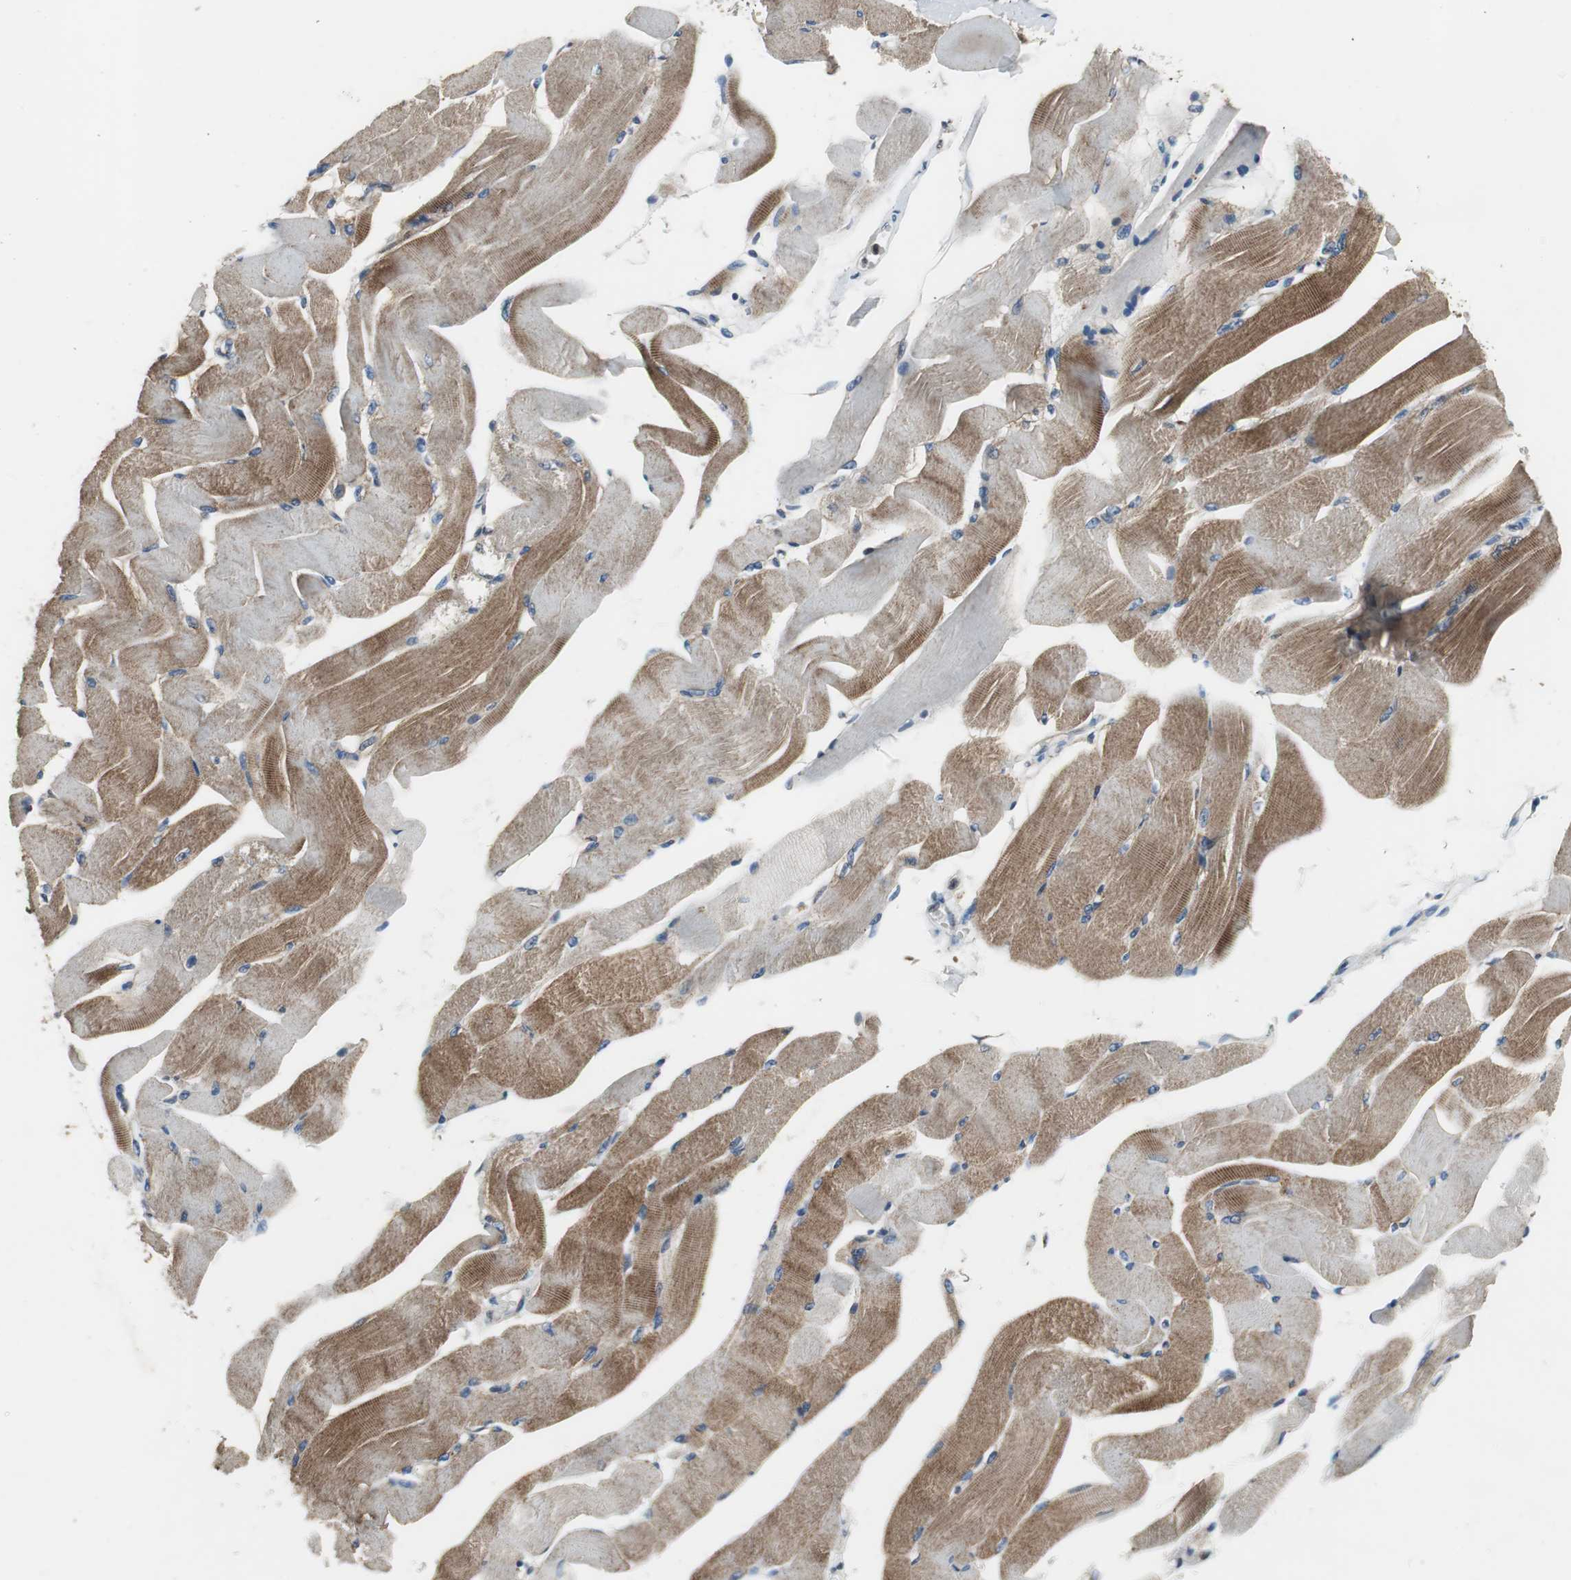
{"staining": {"intensity": "strong", "quantity": "25%-75%", "location": "cytoplasmic/membranous"}, "tissue": "skeletal muscle", "cell_type": "Myocytes", "image_type": "normal", "snomed": [{"axis": "morphology", "description": "Normal tissue, NOS"}, {"axis": "topography", "description": "Skeletal muscle"}, {"axis": "topography", "description": "Peripheral nerve tissue"}], "caption": "This micrograph demonstrates IHC staining of normal human skeletal muscle, with high strong cytoplasmic/membranous expression in approximately 25%-75% of myocytes.", "gene": "PI4KB", "patient": {"sex": "female", "age": 84}}